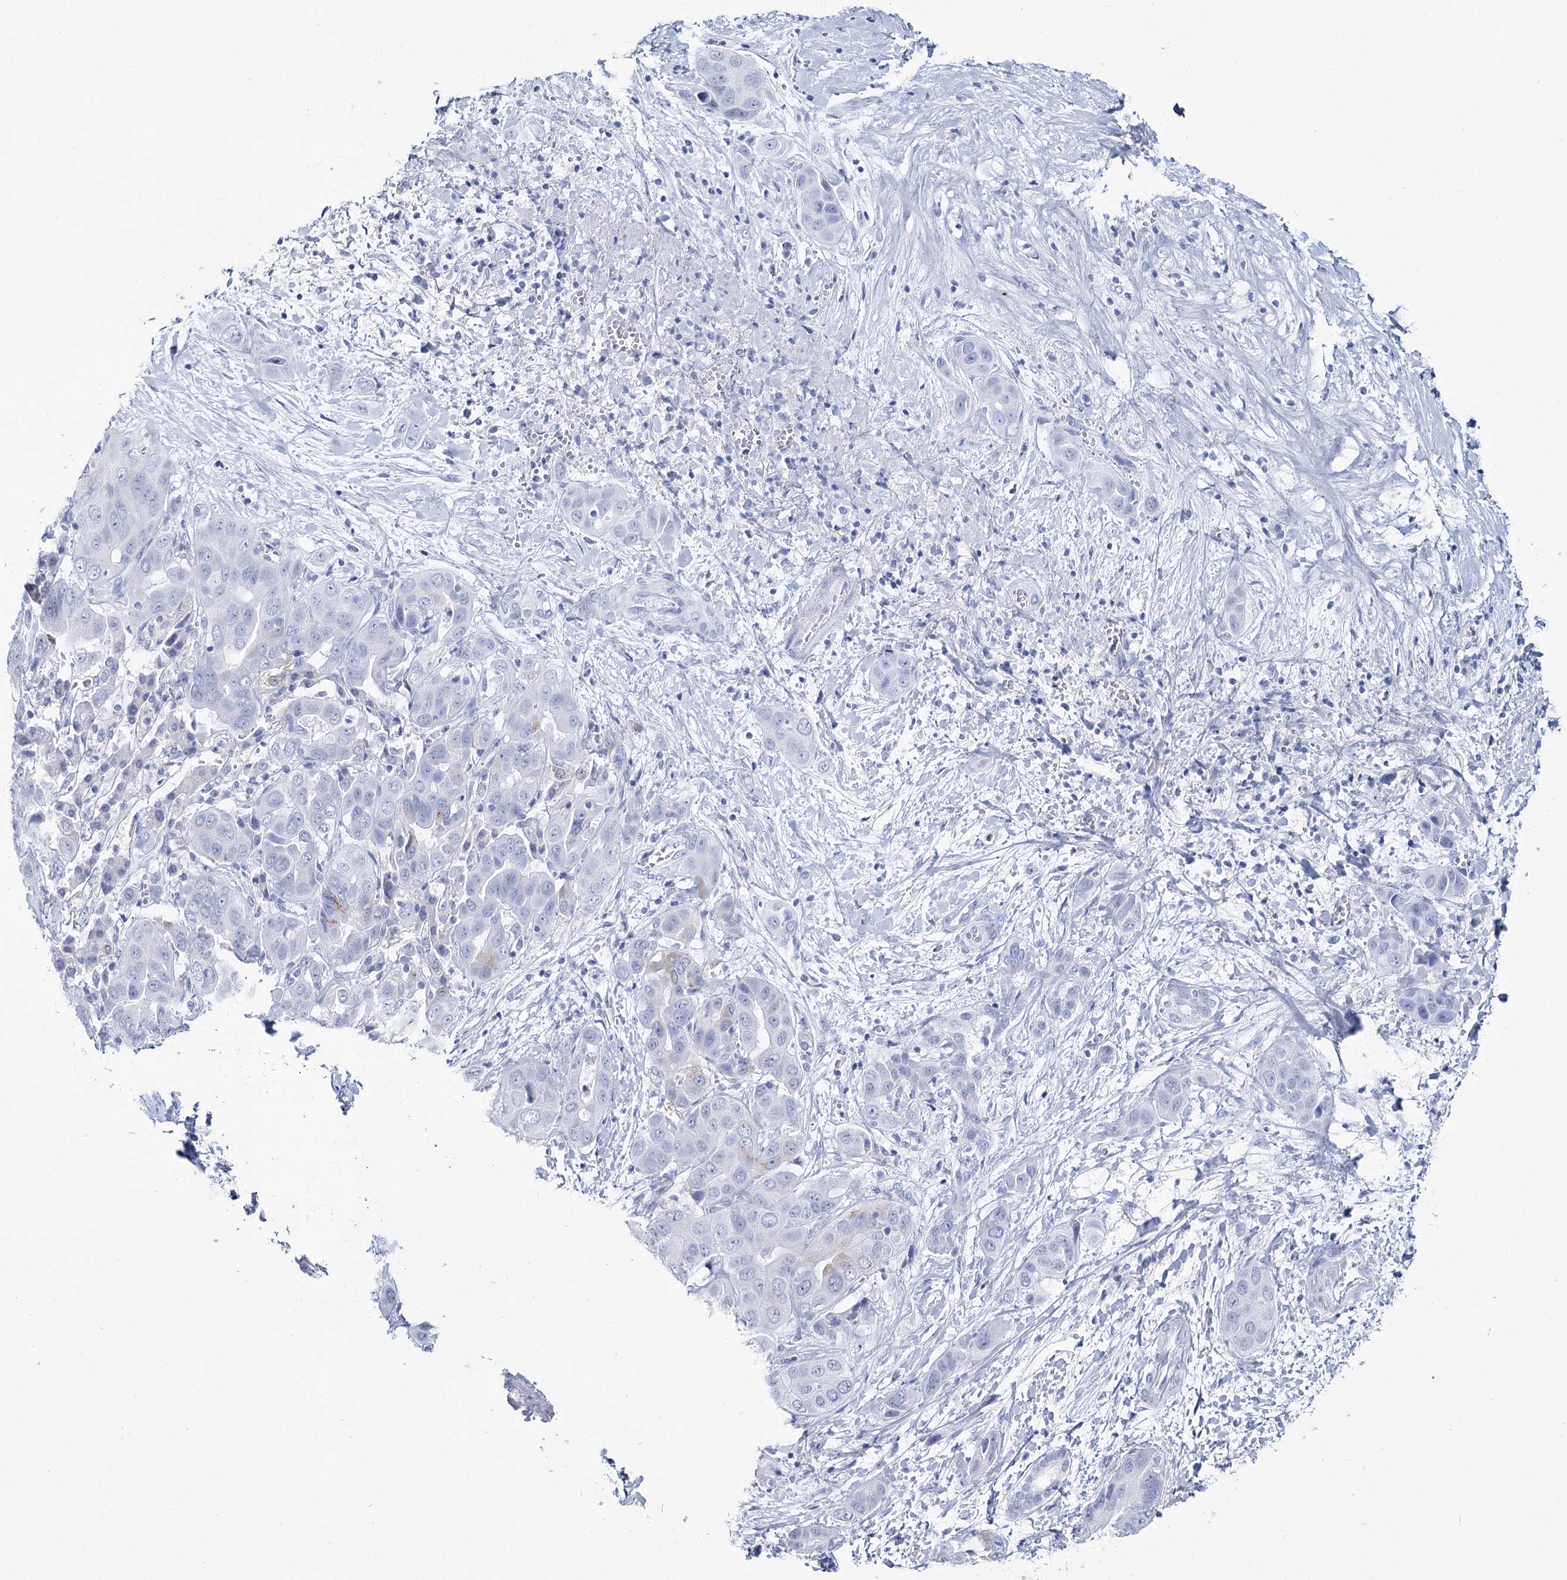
{"staining": {"intensity": "negative", "quantity": "none", "location": "none"}, "tissue": "liver cancer", "cell_type": "Tumor cells", "image_type": "cancer", "snomed": [{"axis": "morphology", "description": "Cholangiocarcinoma"}, {"axis": "topography", "description": "Liver"}], "caption": "Human liver cancer (cholangiocarcinoma) stained for a protein using IHC demonstrates no positivity in tumor cells.", "gene": "RNF186", "patient": {"sex": "female", "age": 52}}